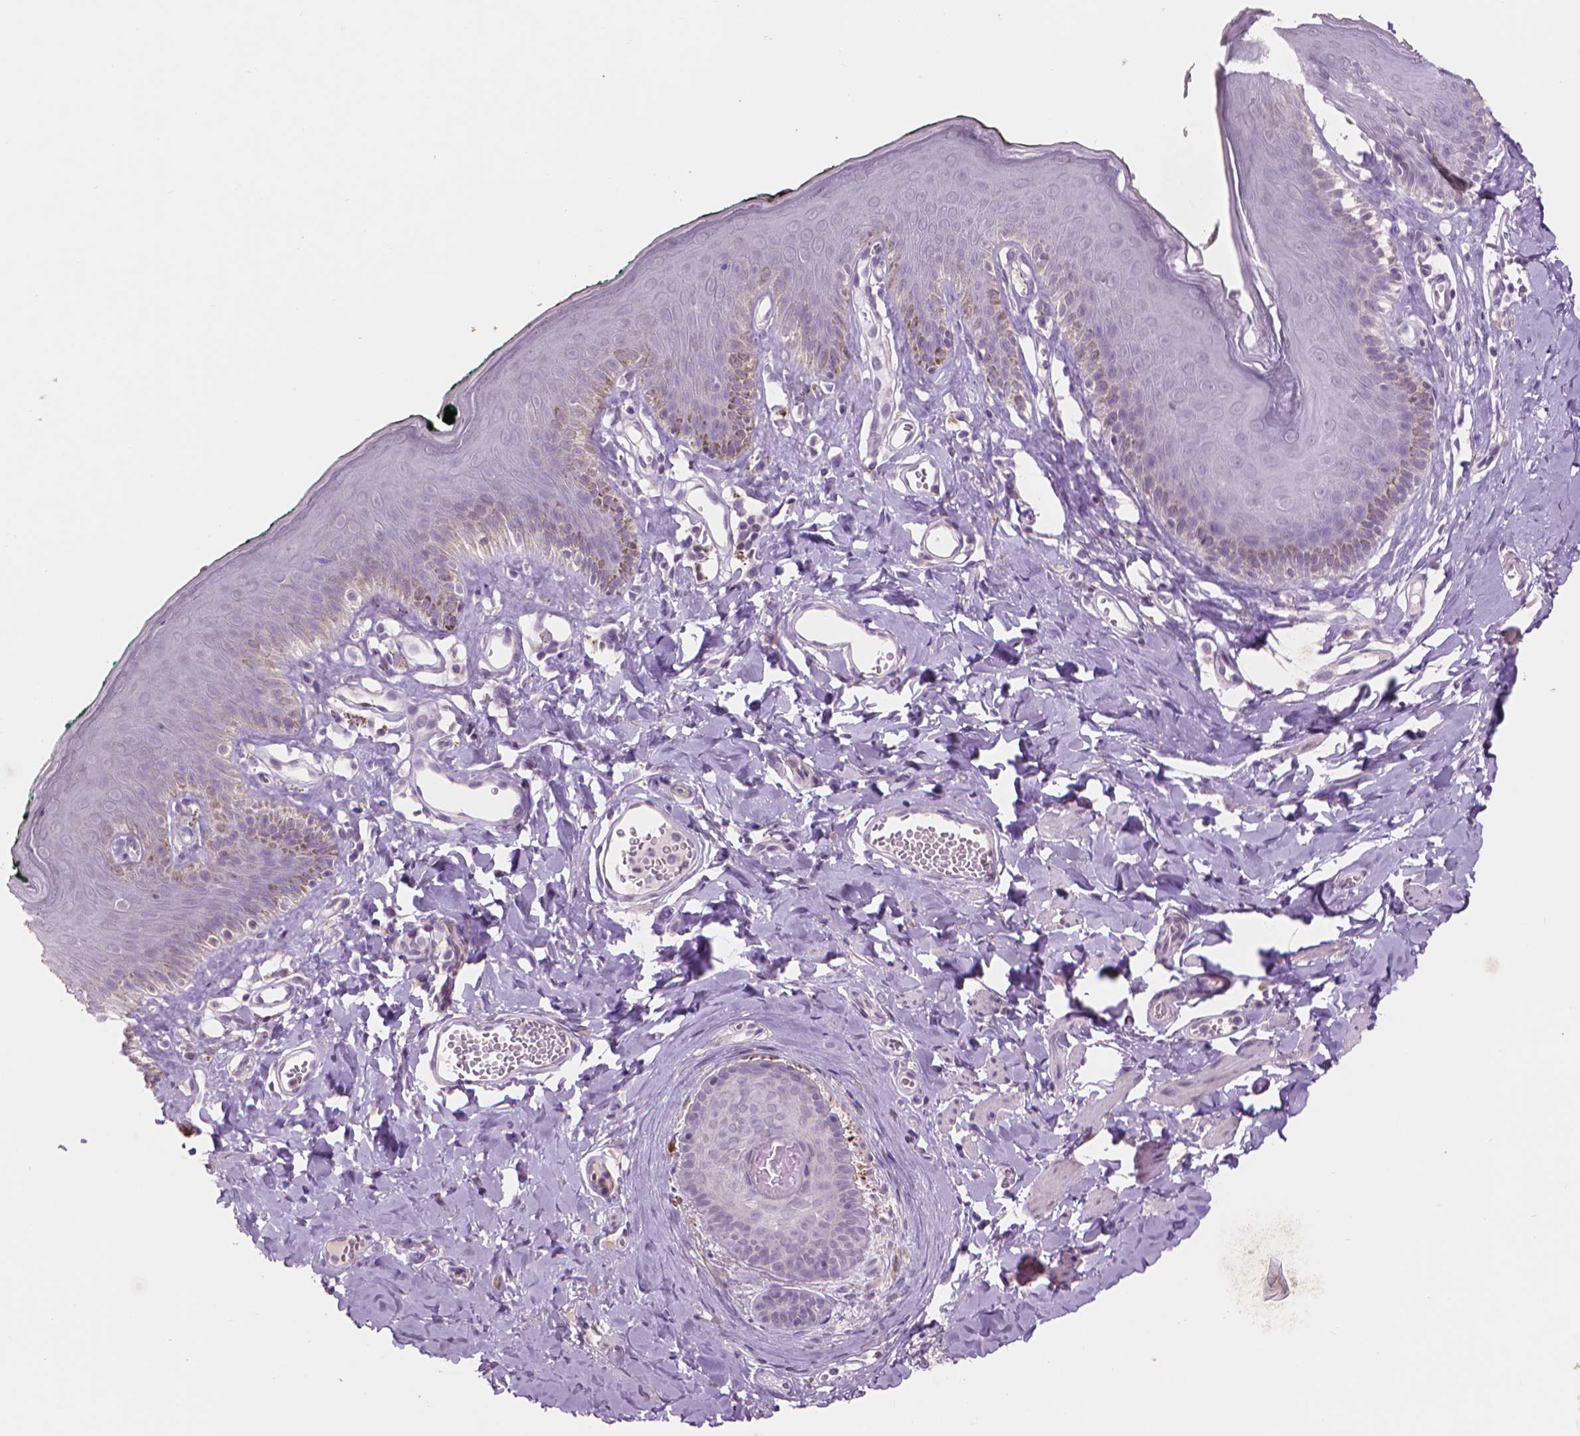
{"staining": {"intensity": "negative", "quantity": "none", "location": "none"}, "tissue": "skin", "cell_type": "Epidermal cells", "image_type": "normal", "snomed": [{"axis": "morphology", "description": "Normal tissue, NOS"}, {"axis": "topography", "description": "Vulva"}, {"axis": "topography", "description": "Peripheral nerve tissue"}], "caption": "Immunohistochemistry (IHC) histopathology image of benign human skin stained for a protein (brown), which displays no expression in epidermal cells.", "gene": "ENO2", "patient": {"sex": "female", "age": 66}}